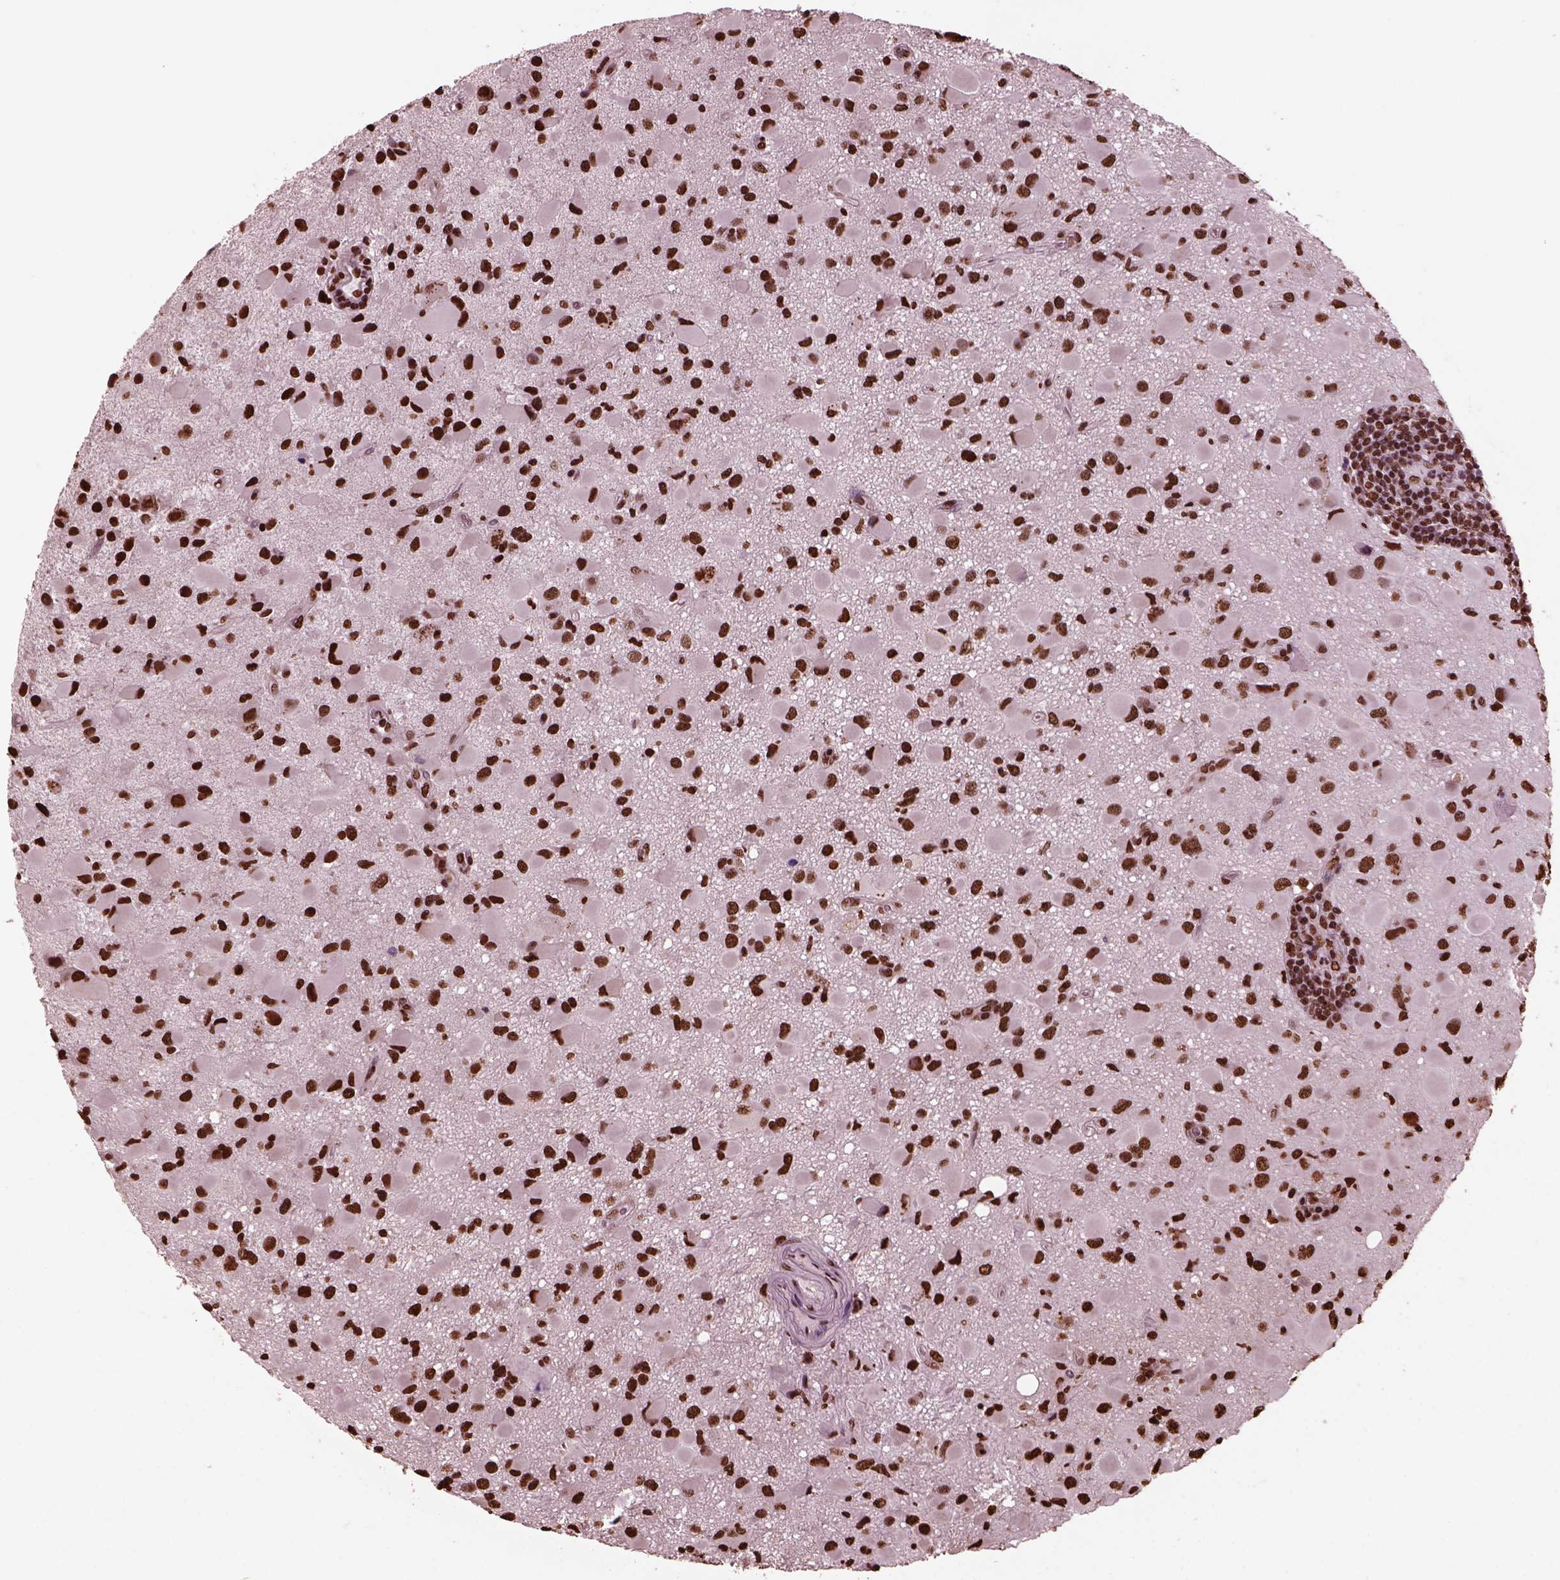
{"staining": {"intensity": "strong", "quantity": ">75%", "location": "nuclear"}, "tissue": "glioma", "cell_type": "Tumor cells", "image_type": "cancer", "snomed": [{"axis": "morphology", "description": "Glioma, malignant, Low grade"}, {"axis": "topography", "description": "Brain"}], "caption": "Protein expression analysis of human malignant glioma (low-grade) reveals strong nuclear staining in about >75% of tumor cells.", "gene": "NSD1", "patient": {"sex": "female", "age": 32}}